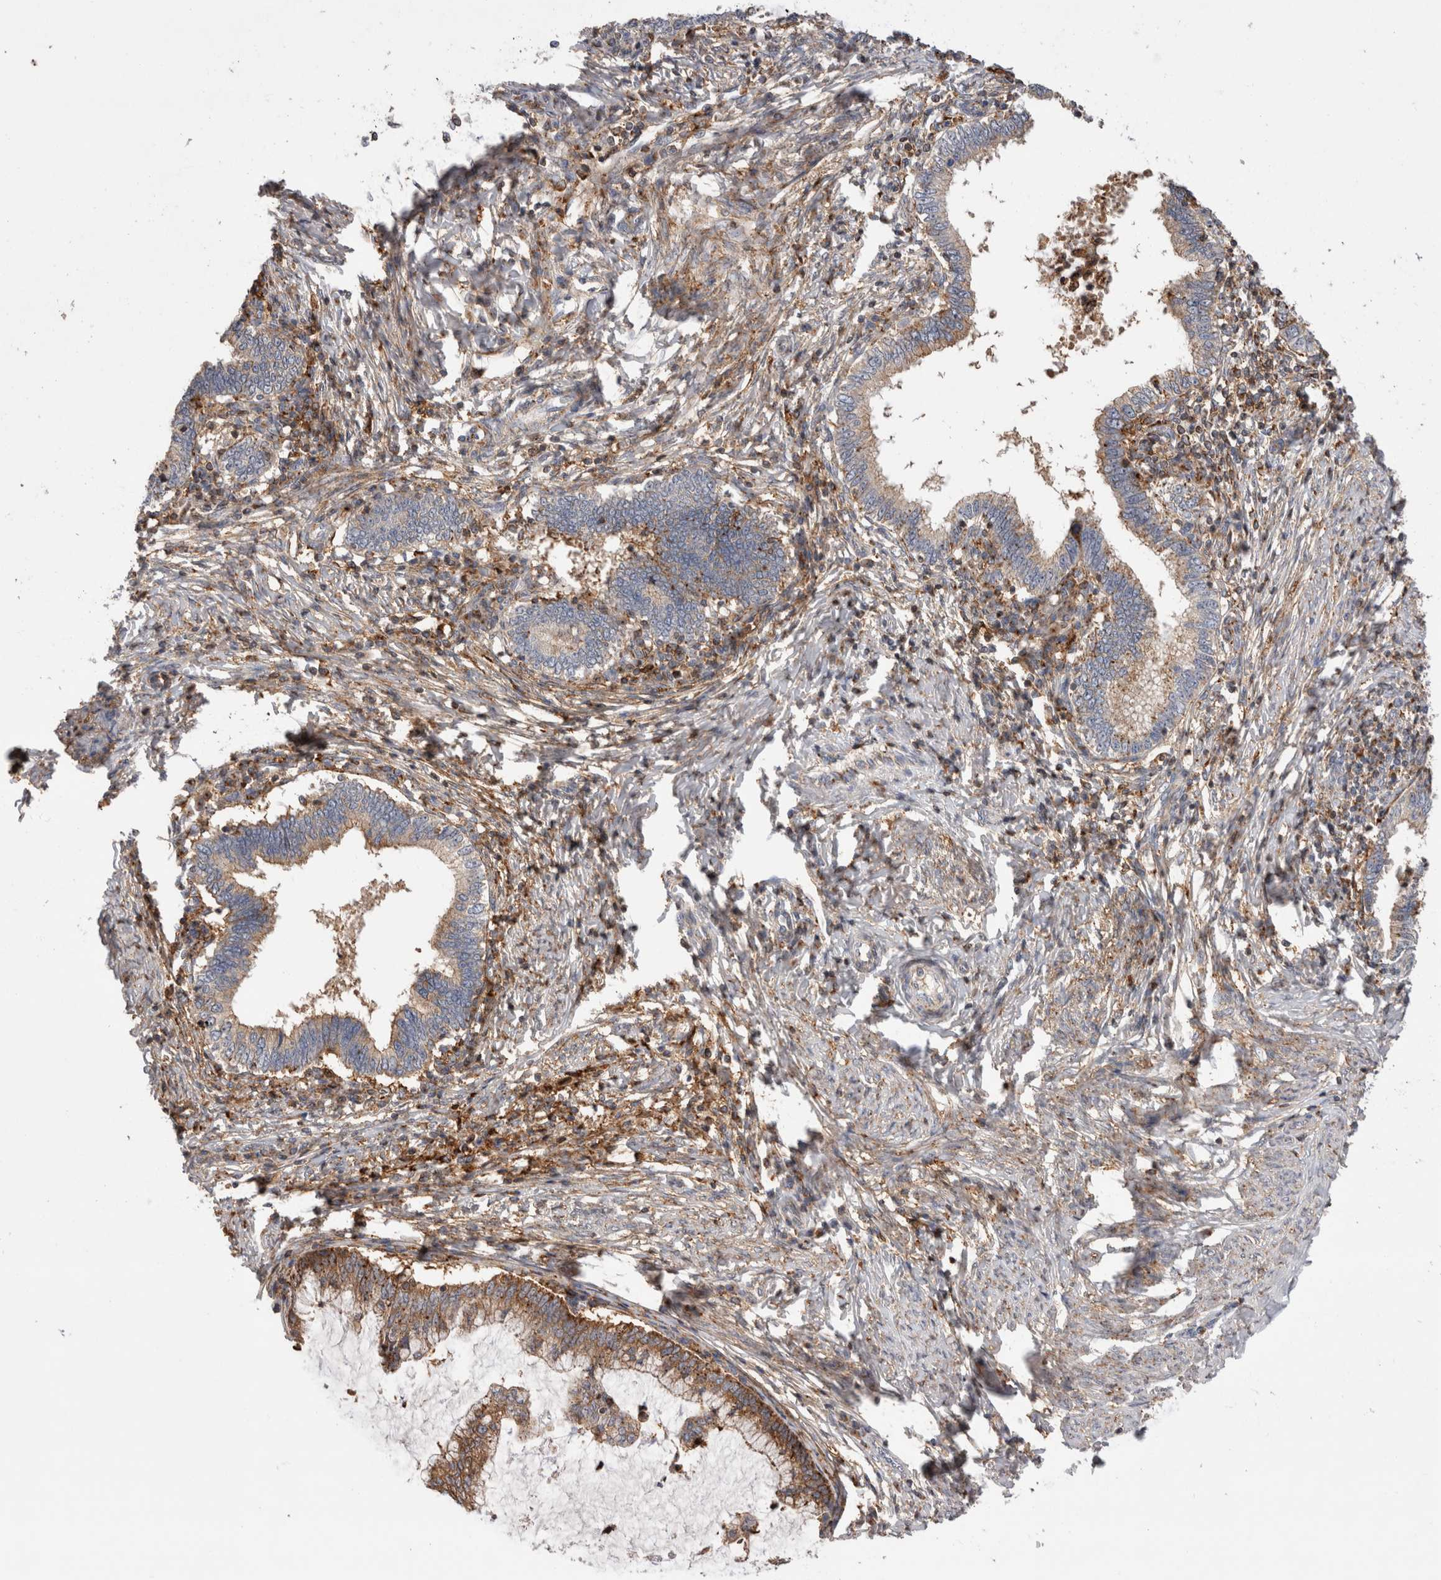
{"staining": {"intensity": "moderate", "quantity": ">75%", "location": "cytoplasmic/membranous"}, "tissue": "cervical cancer", "cell_type": "Tumor cells", "image_type": "cancer", "snomed": [{"axis": "morphology", "description": "Adenocarcinoma, NOS"}, {"axis": "topography", "description": "Cervix"}], "caption": "High-magnification brightfield microscopy of cervical adenocarcinoma stained with DAB (3,3'-diaminobenzidine) (brown) and counterstained with hematoxylin (blue). tumor cells exhibit moderate cytoplasmic/membranous staining is identified in about>75% of cells.", "gene": "CCDC88B", "patient": {"sex": "female", "age": 36}}